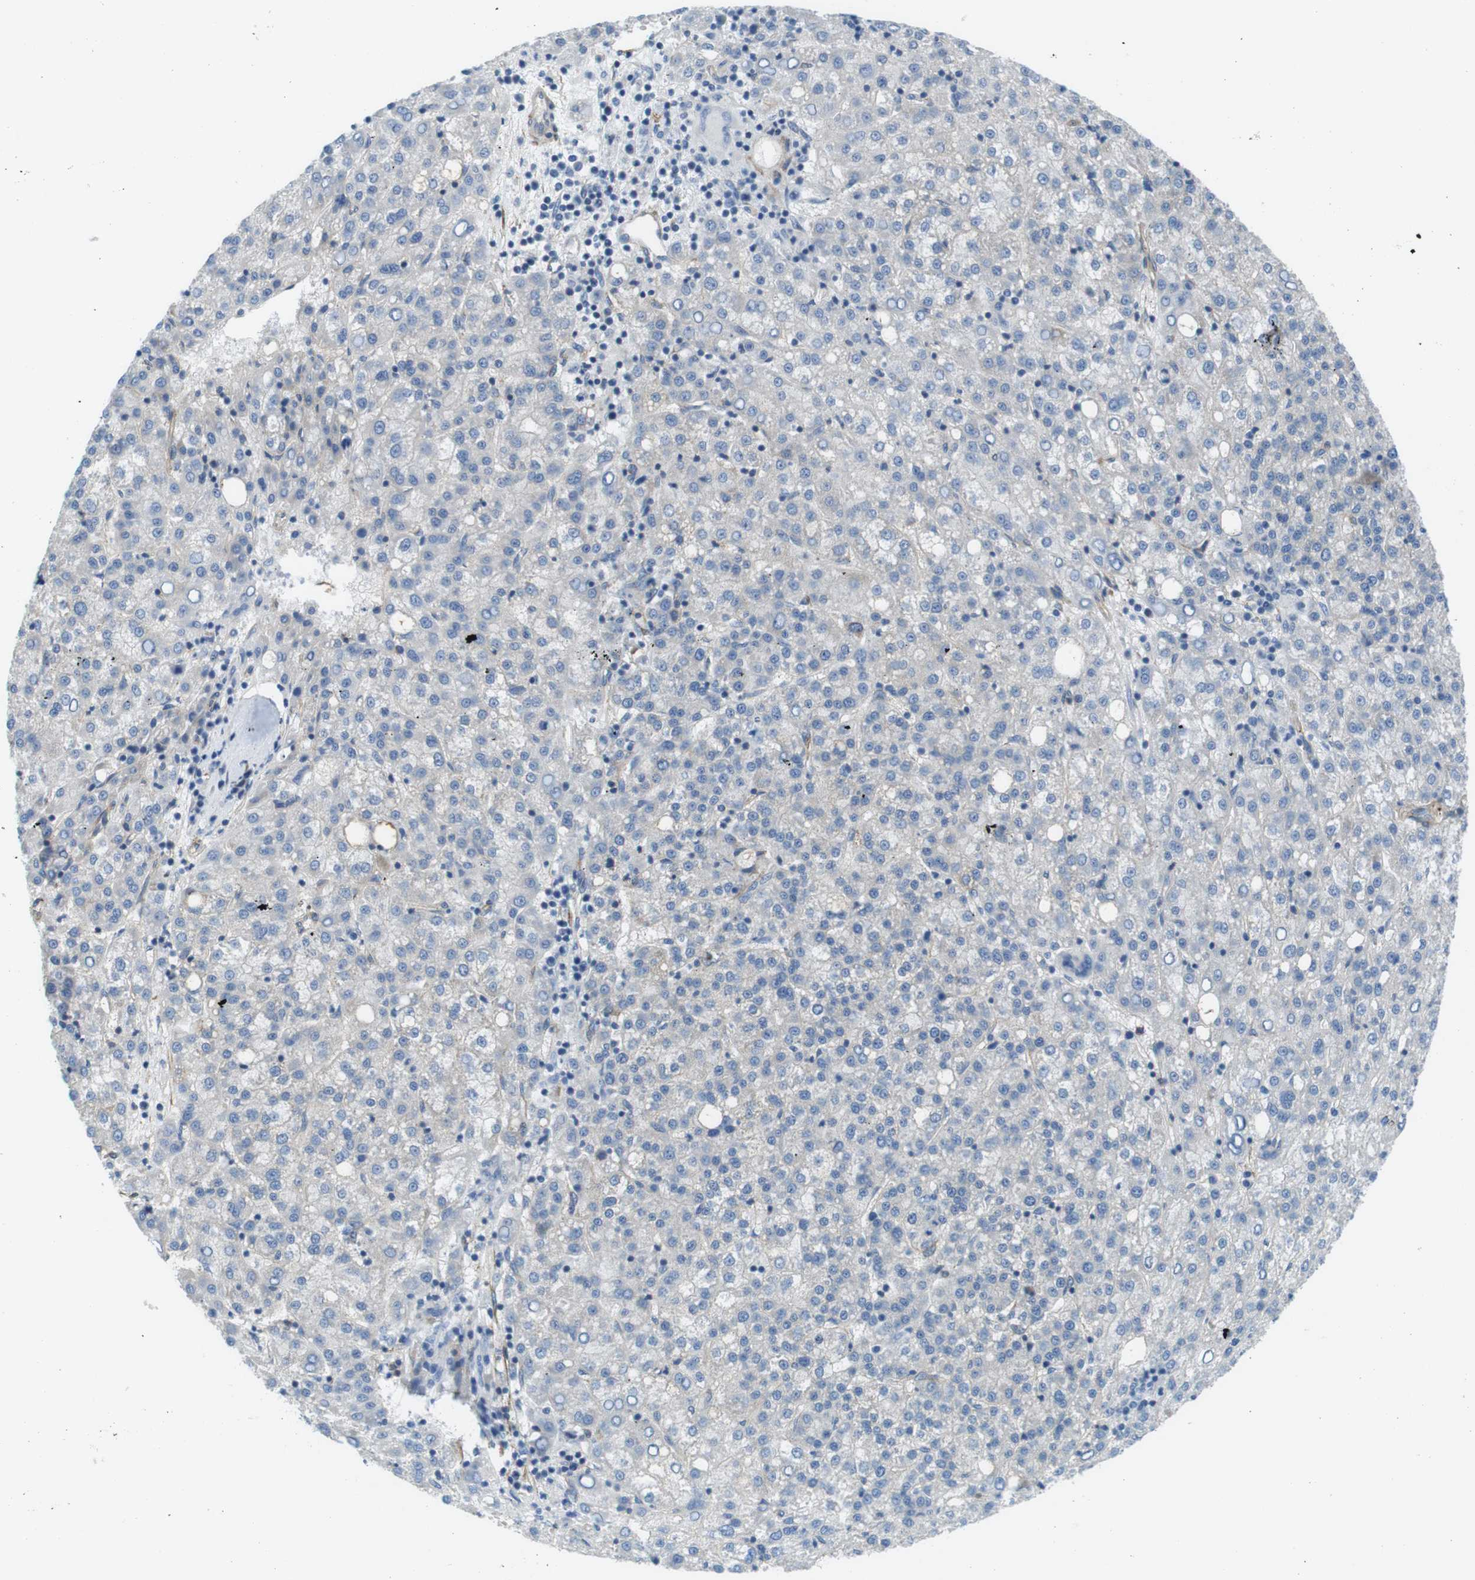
{"staining": {"intensity": "negative", "quantity": "none", "location": "none"}, "tissue": "liver cancer", "cell_type": "Tumor cells", "image_type": "cancer", "snomed": [{"axis": "morphology", "description": "Carcinoma, Hepatocellular, NOS"}, {"axis": "topography", "description": "Liver"}], "caption": "Immunohistochemical staining of human liver hepatocellular carcinoma displays no significant expression in tumor cells.", "gene": "EMP2", "patient": {"sex": "female", "age": 58}}